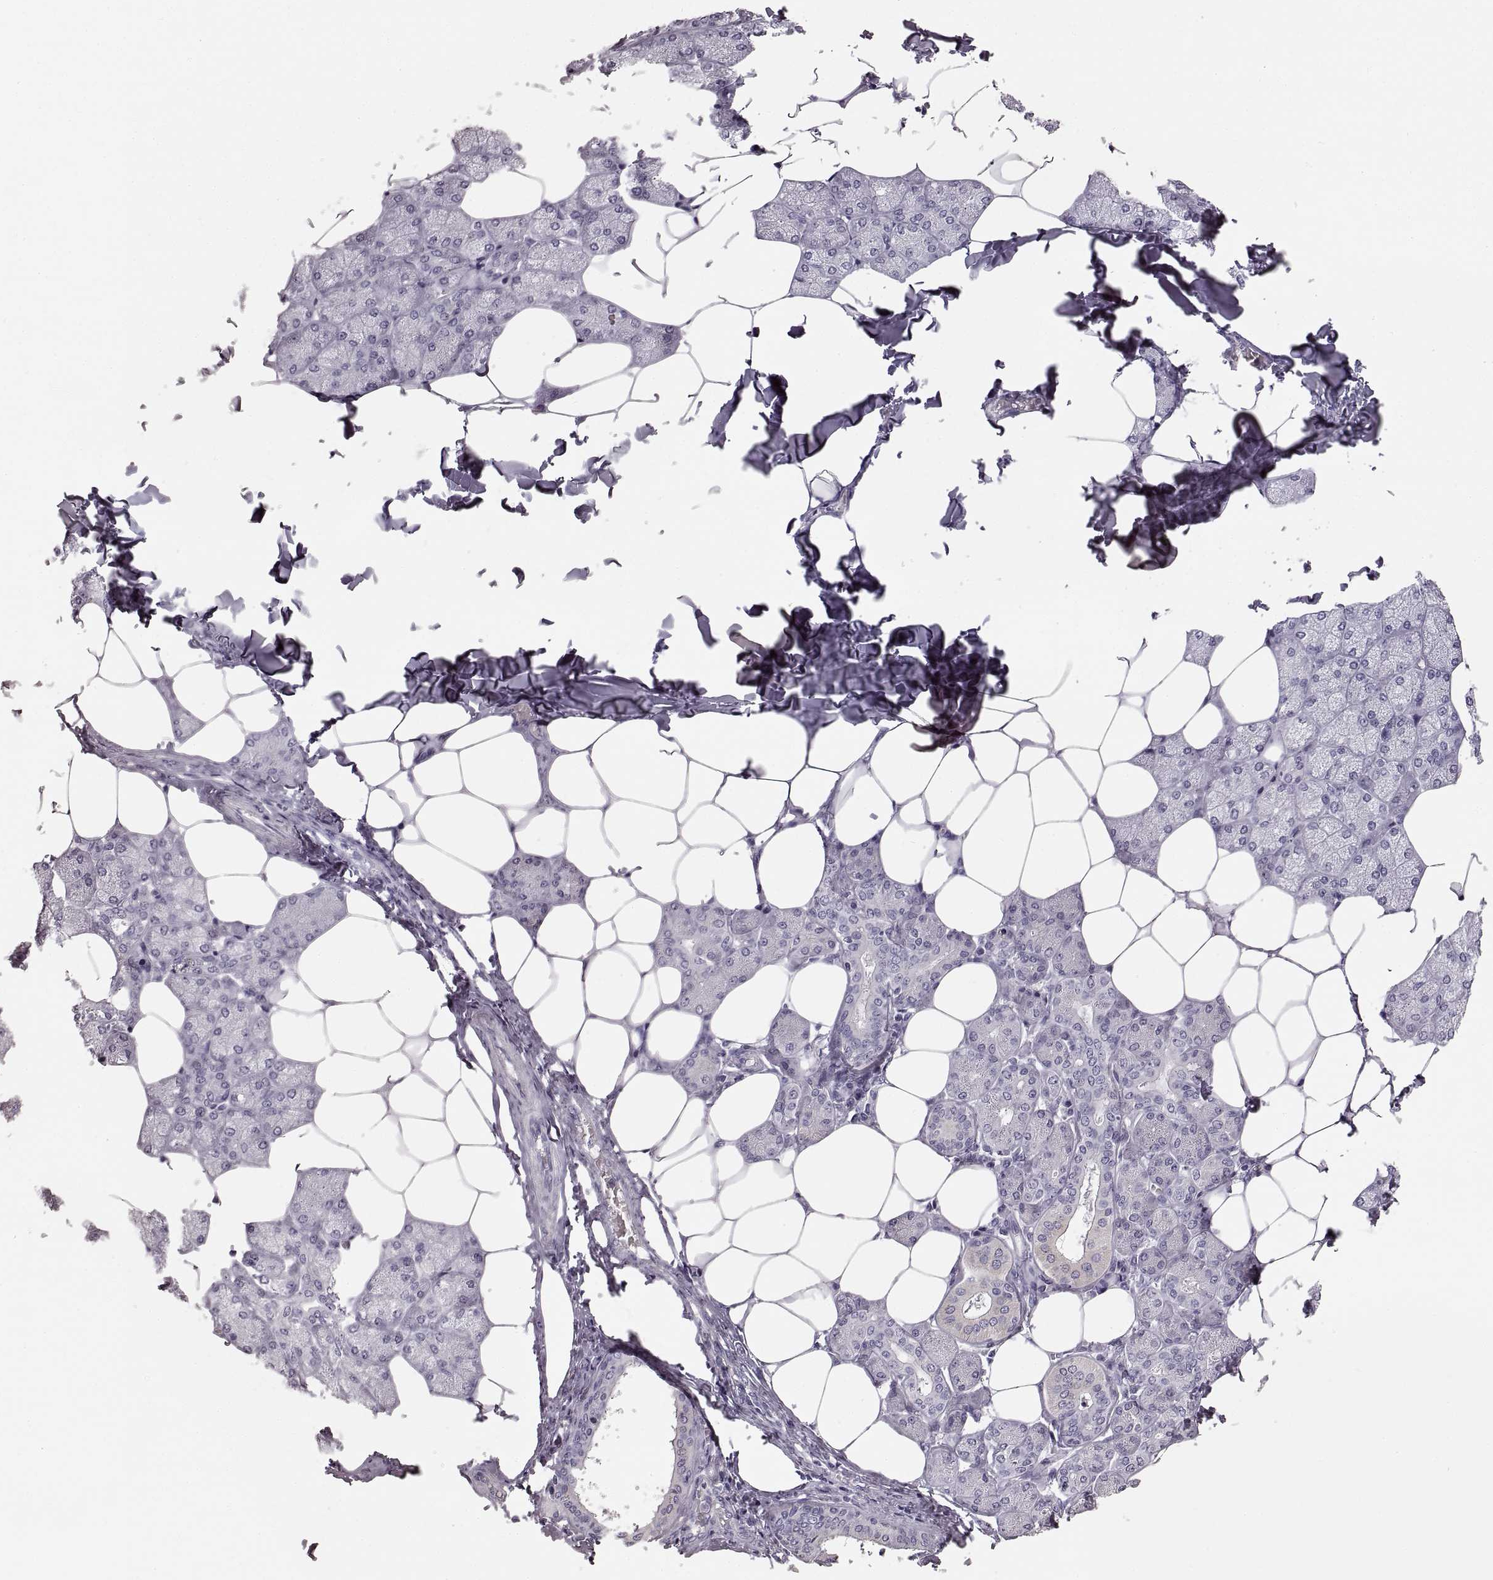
{"staining": {"intensity": "weak", "quantity": "25%-75%", "location": "cytoplasmic/membranous"}, "tissue": "salivary gland", "cell_type": "Glandular cells", "image_type": "normal", "snomed": [{"axis": "morphology", "description": "Normal tissue, NOS"}, {"axis": "topography", "description": "Salivary gland"}], "caption": "Brown immunohistochemical staining in benign human salivary gland demonstrates weak cytoplasmic/membranous positivity in approximately 25%-75% of glandular cells. (Brightfield microscopy of DAB IHC at high magnification).", "gene": "RDH13", "patient": {"sex": "female", "age": 43}}